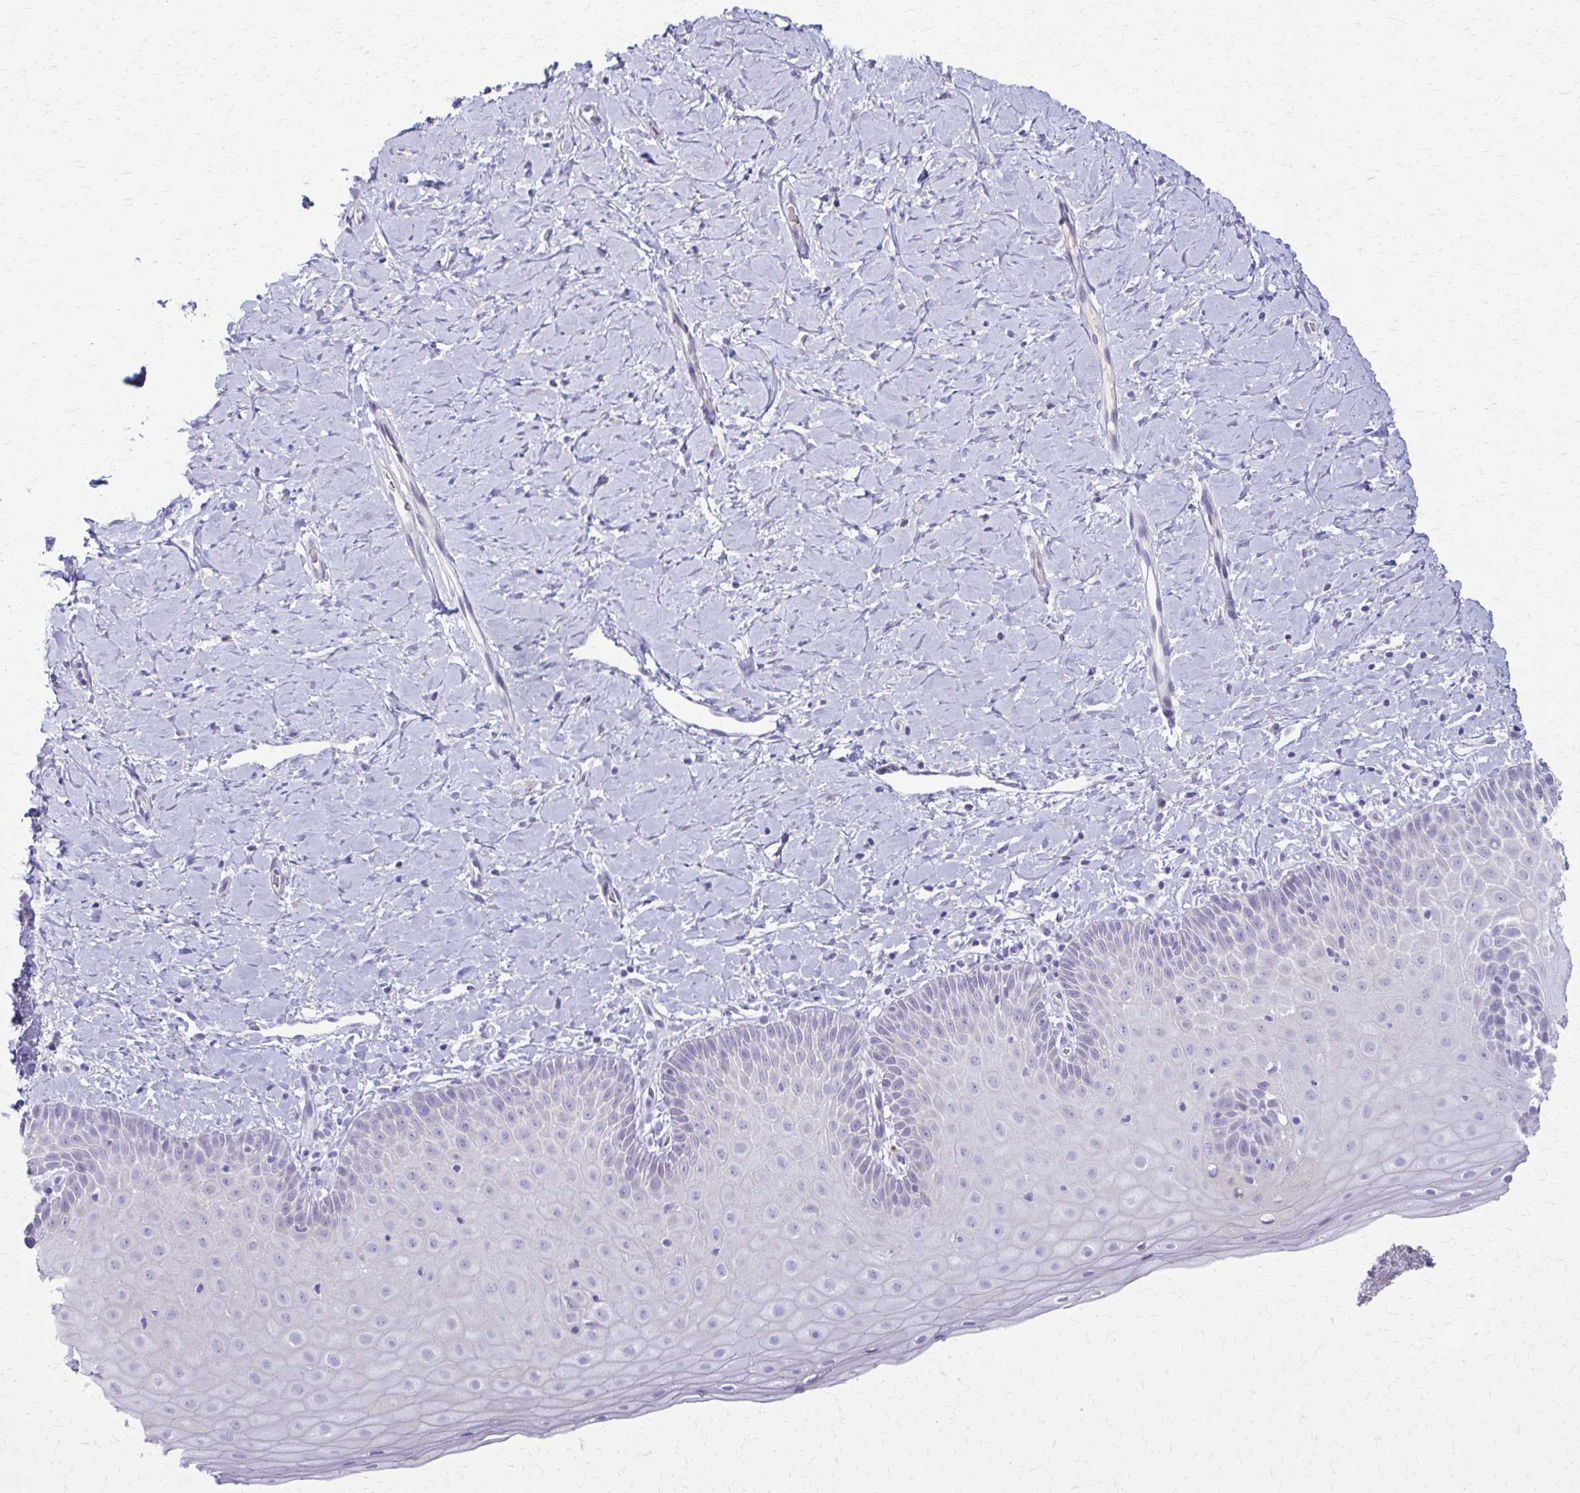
{"staining": {"intensity": "weak", "quantity": ">75%", "location": "cytoplasmic/membranous"}, "tissue": "cervix", "cell_type": "Glandular cells", "image_type": "normal", "snomed": [{"axis": "morphology", "description": "Normal tissue, NOS"}, {"axis": "topography", "description": "Cervix"}], "caption": "The photomicrograph shows immunohistochemical staining of normal cervix. There is weak cytoplasmic/membranous expression is seen in about >75% of glandular cells.", "gene": "ENSG00000275249", "patient": {"sex": "female", "age": 37}}